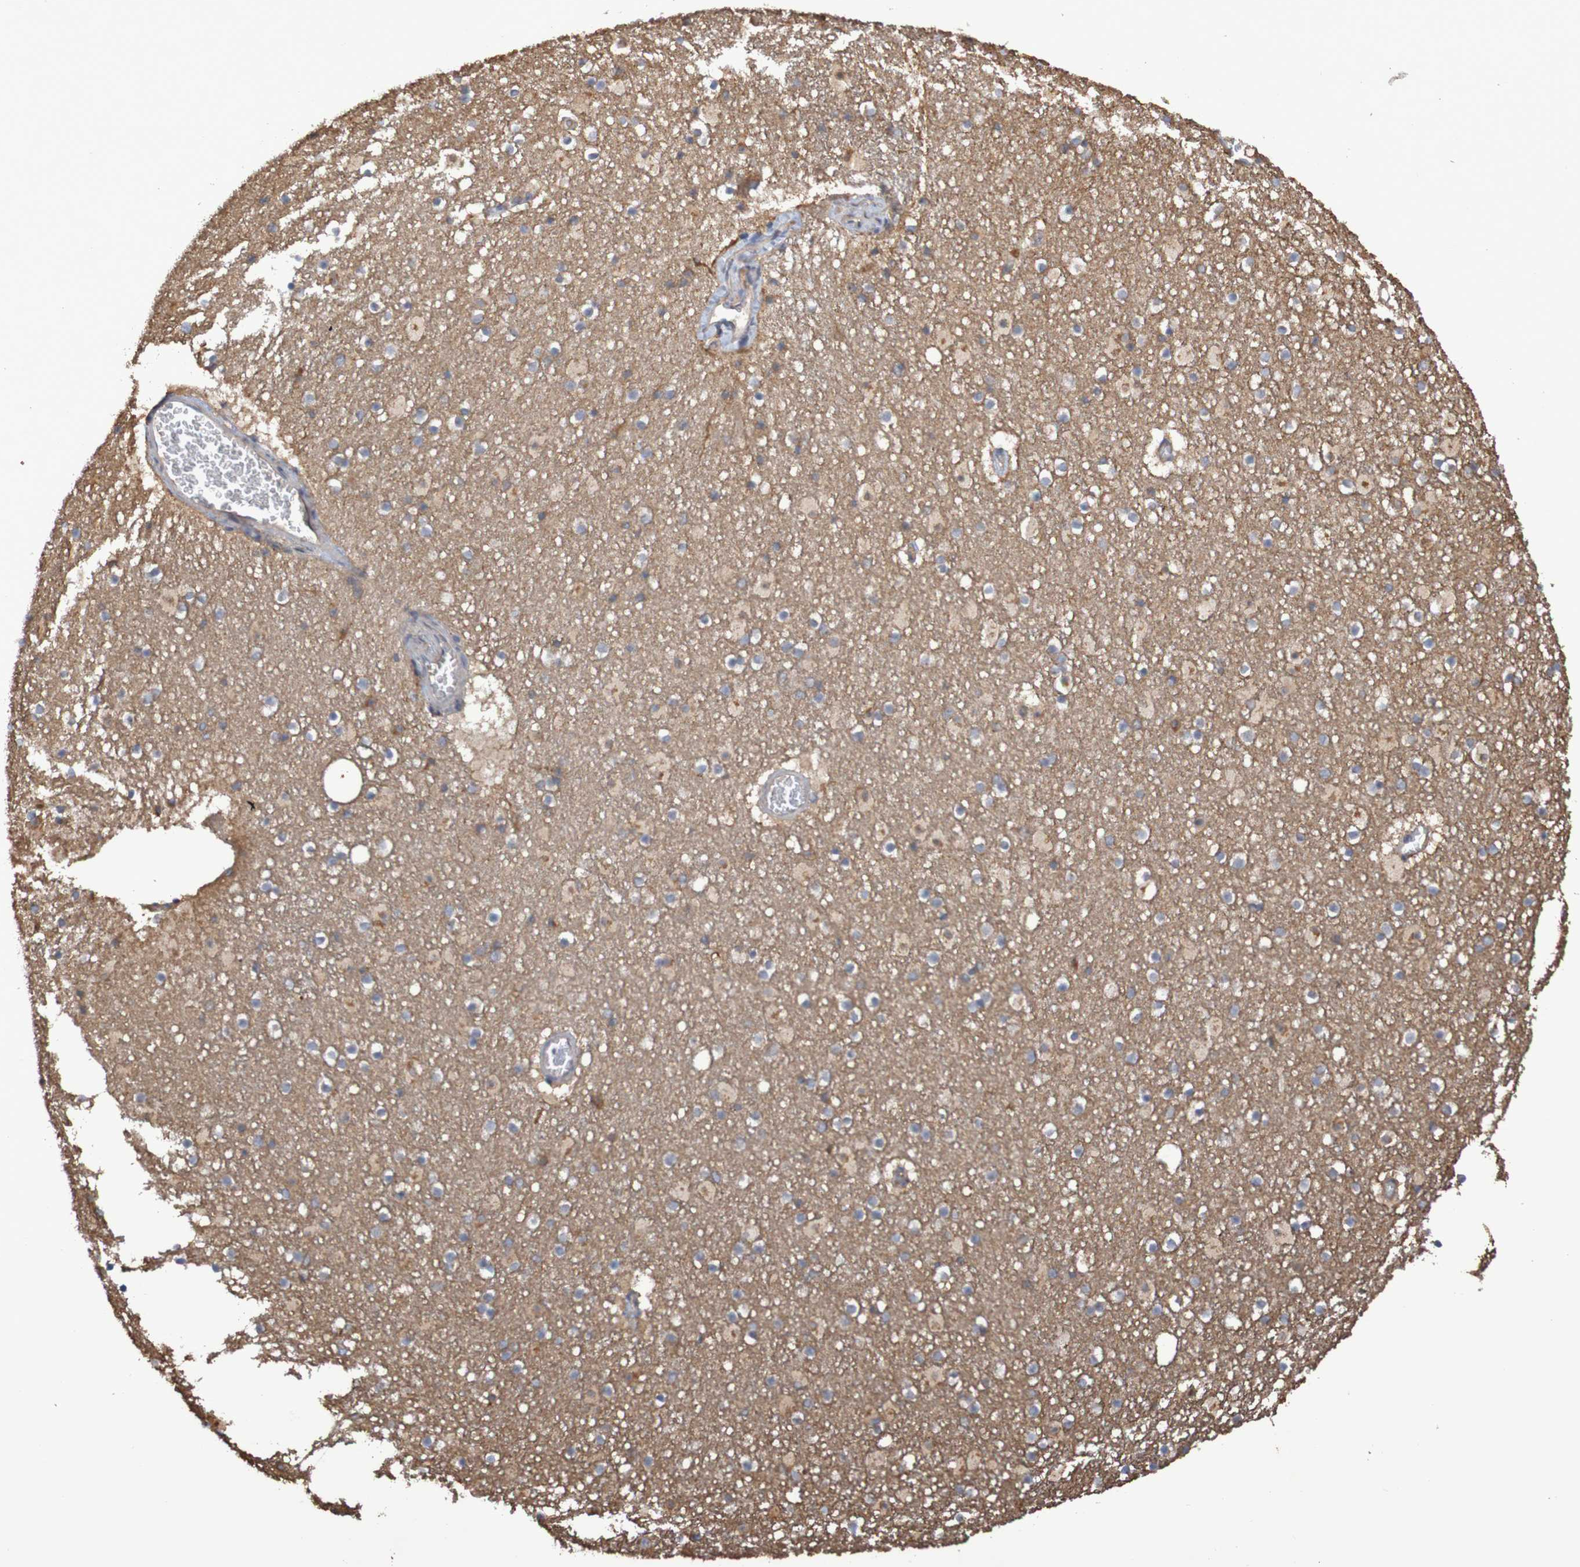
{"staining": {"intensity": "moderate", "quantity": "<25%", "location": "cytoplasmic/membranous"}, "tissue": "caudate", "cell_type": "Glial cells", "image_type": "normal", "snomed": [{"axis": "morphology", "description": "Normal tissue, NOS"}, {"axis": "topography", "description": "Lateral ventricle wall"}], "caption": "Immunohistochemistry (IHC) histopathology image of unremarkable human caudate stained for a protein (brown), which displays low levels of moderate cytoplasmic/membranous staining in approximately <25% of glial cells.", "gene": "PHYH", "patient": {"sex": "male", "age": 45}}